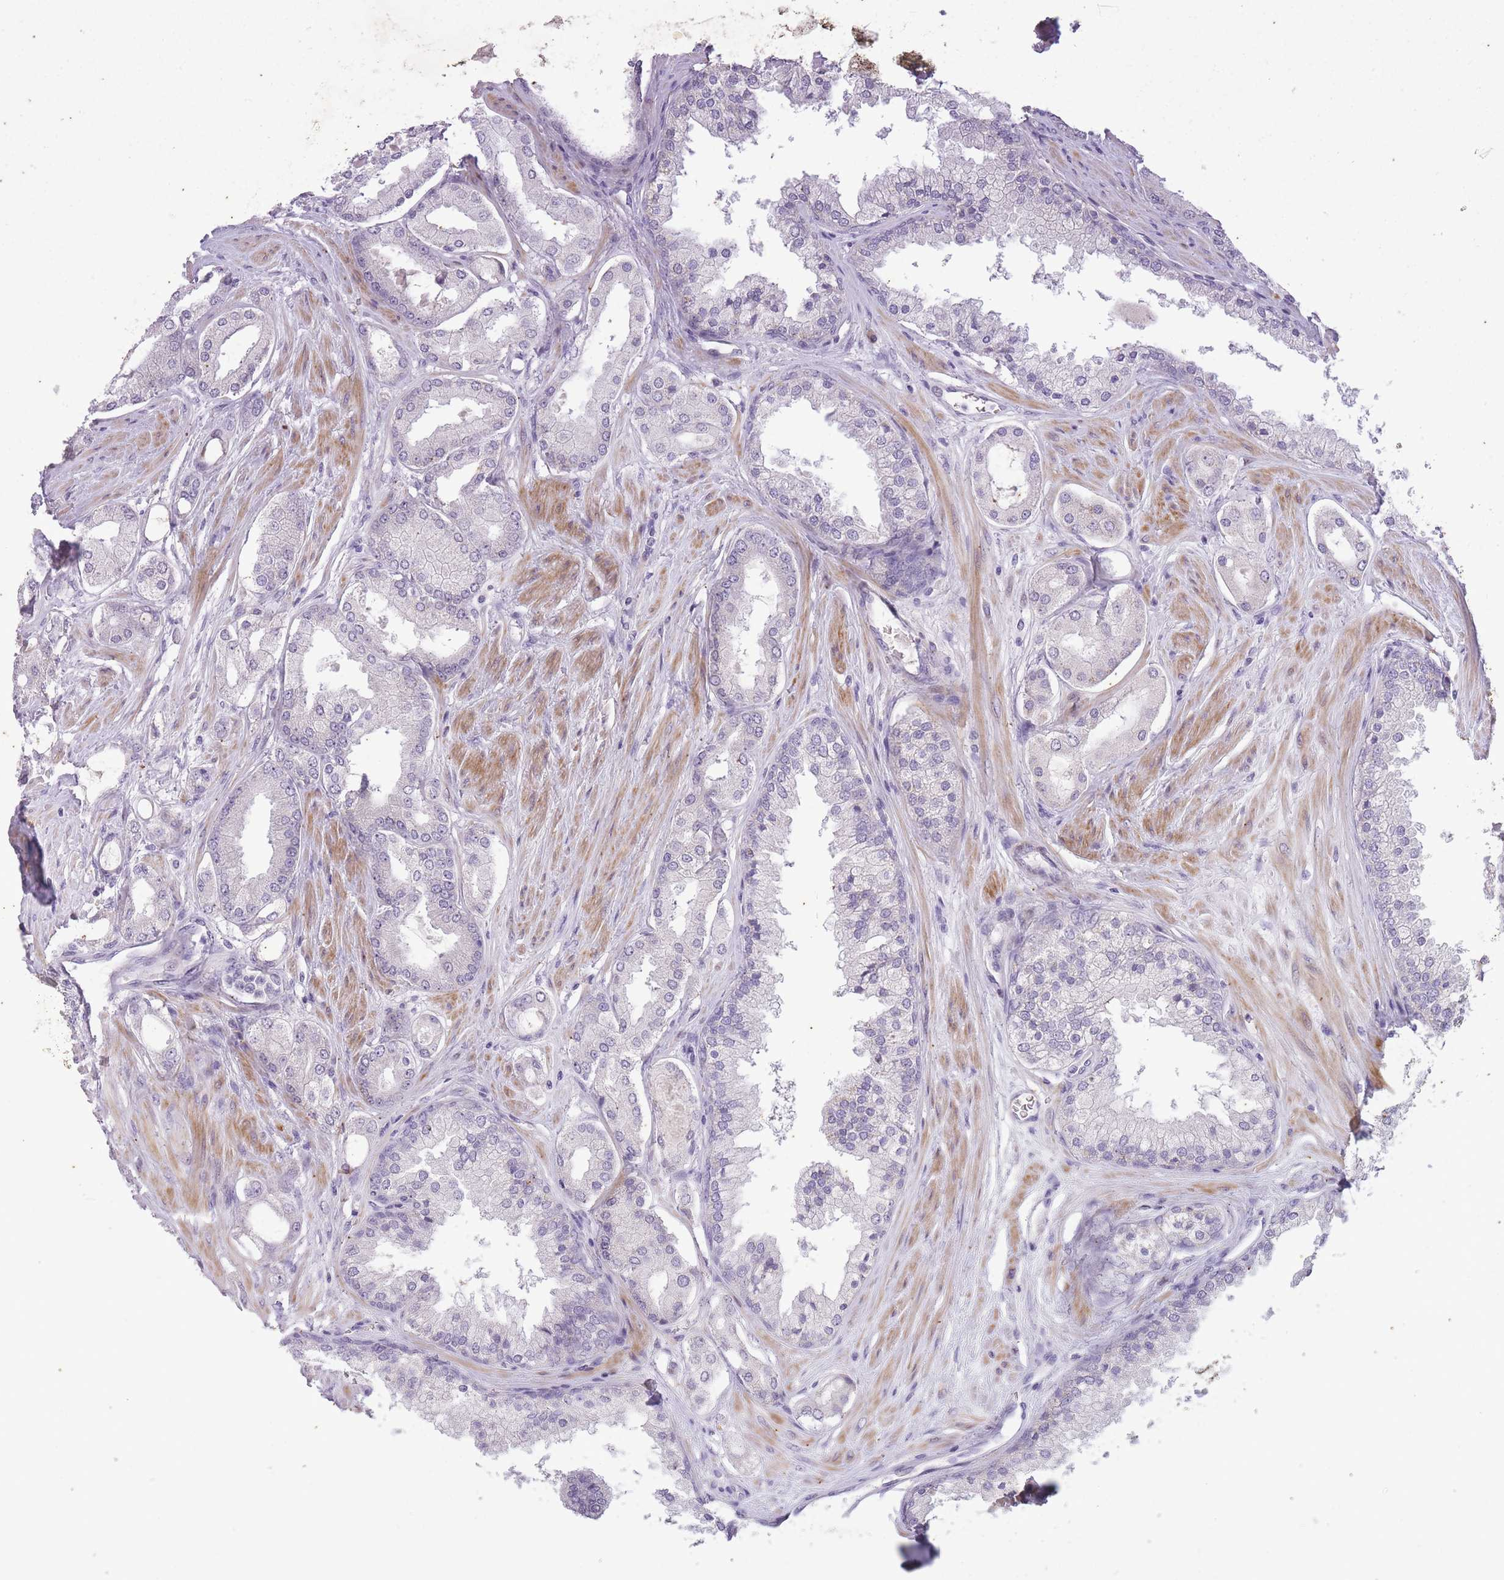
{"staining": {"intensity": "negative", "quantity": "none", "location": "none"}, "tissue": "prostate cancer", "cell_type": "Tumor cells", "image_type": "cancer", "snomed": [{"axis": "morphology", "description": "Adenocarcinoma, Low grade"}, {"axis": "topography", "description": "Prostate"}], "caption": "IHC of human low-grade adenocarcinoma (prostate) demonstrates no staining in tumor cells.", "gene": "CNTNAP3", "patient": {"sex": "male", "age": 42}}